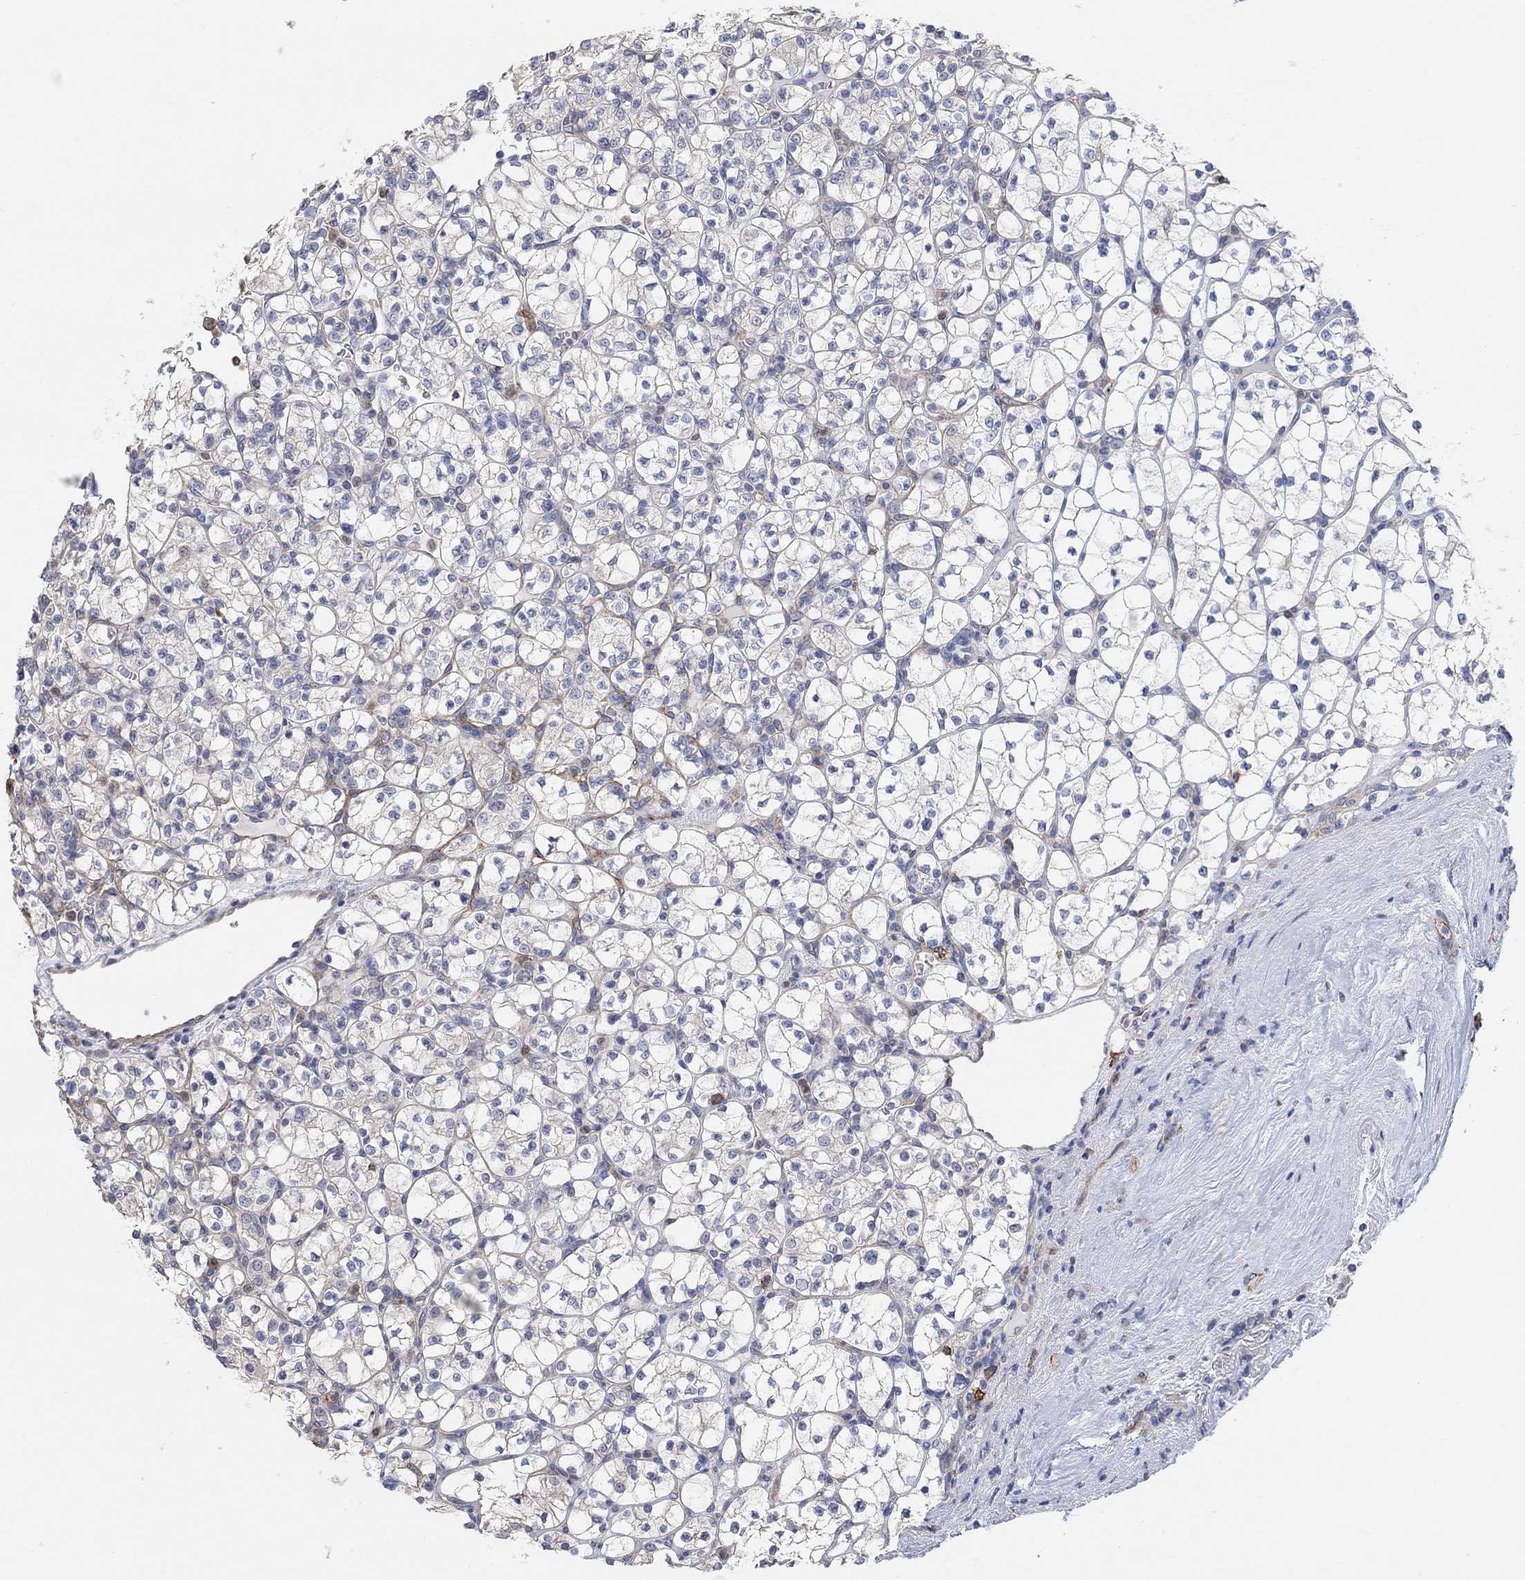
{"staining": {"intensity": "weak", "quantity": "<25%", "location": "cytoplasmic/membranous"}, "tissue": "renal cancer", "cell_type": "Tumor cells", "image_type": "cancer", "snomed": [{"axis": "morphology", "description": "Adenocarcinoma, NOS"}, {"axis": "topography", "description": "Kidney"}], "caption": "An IHC micrograph of adenocarcinoma (renal) is shown. There is no staining in tumor cells of adenocarcinoma (renal).", "gene": "SYT16", "patient": {"sex": "female", "age": 89}}